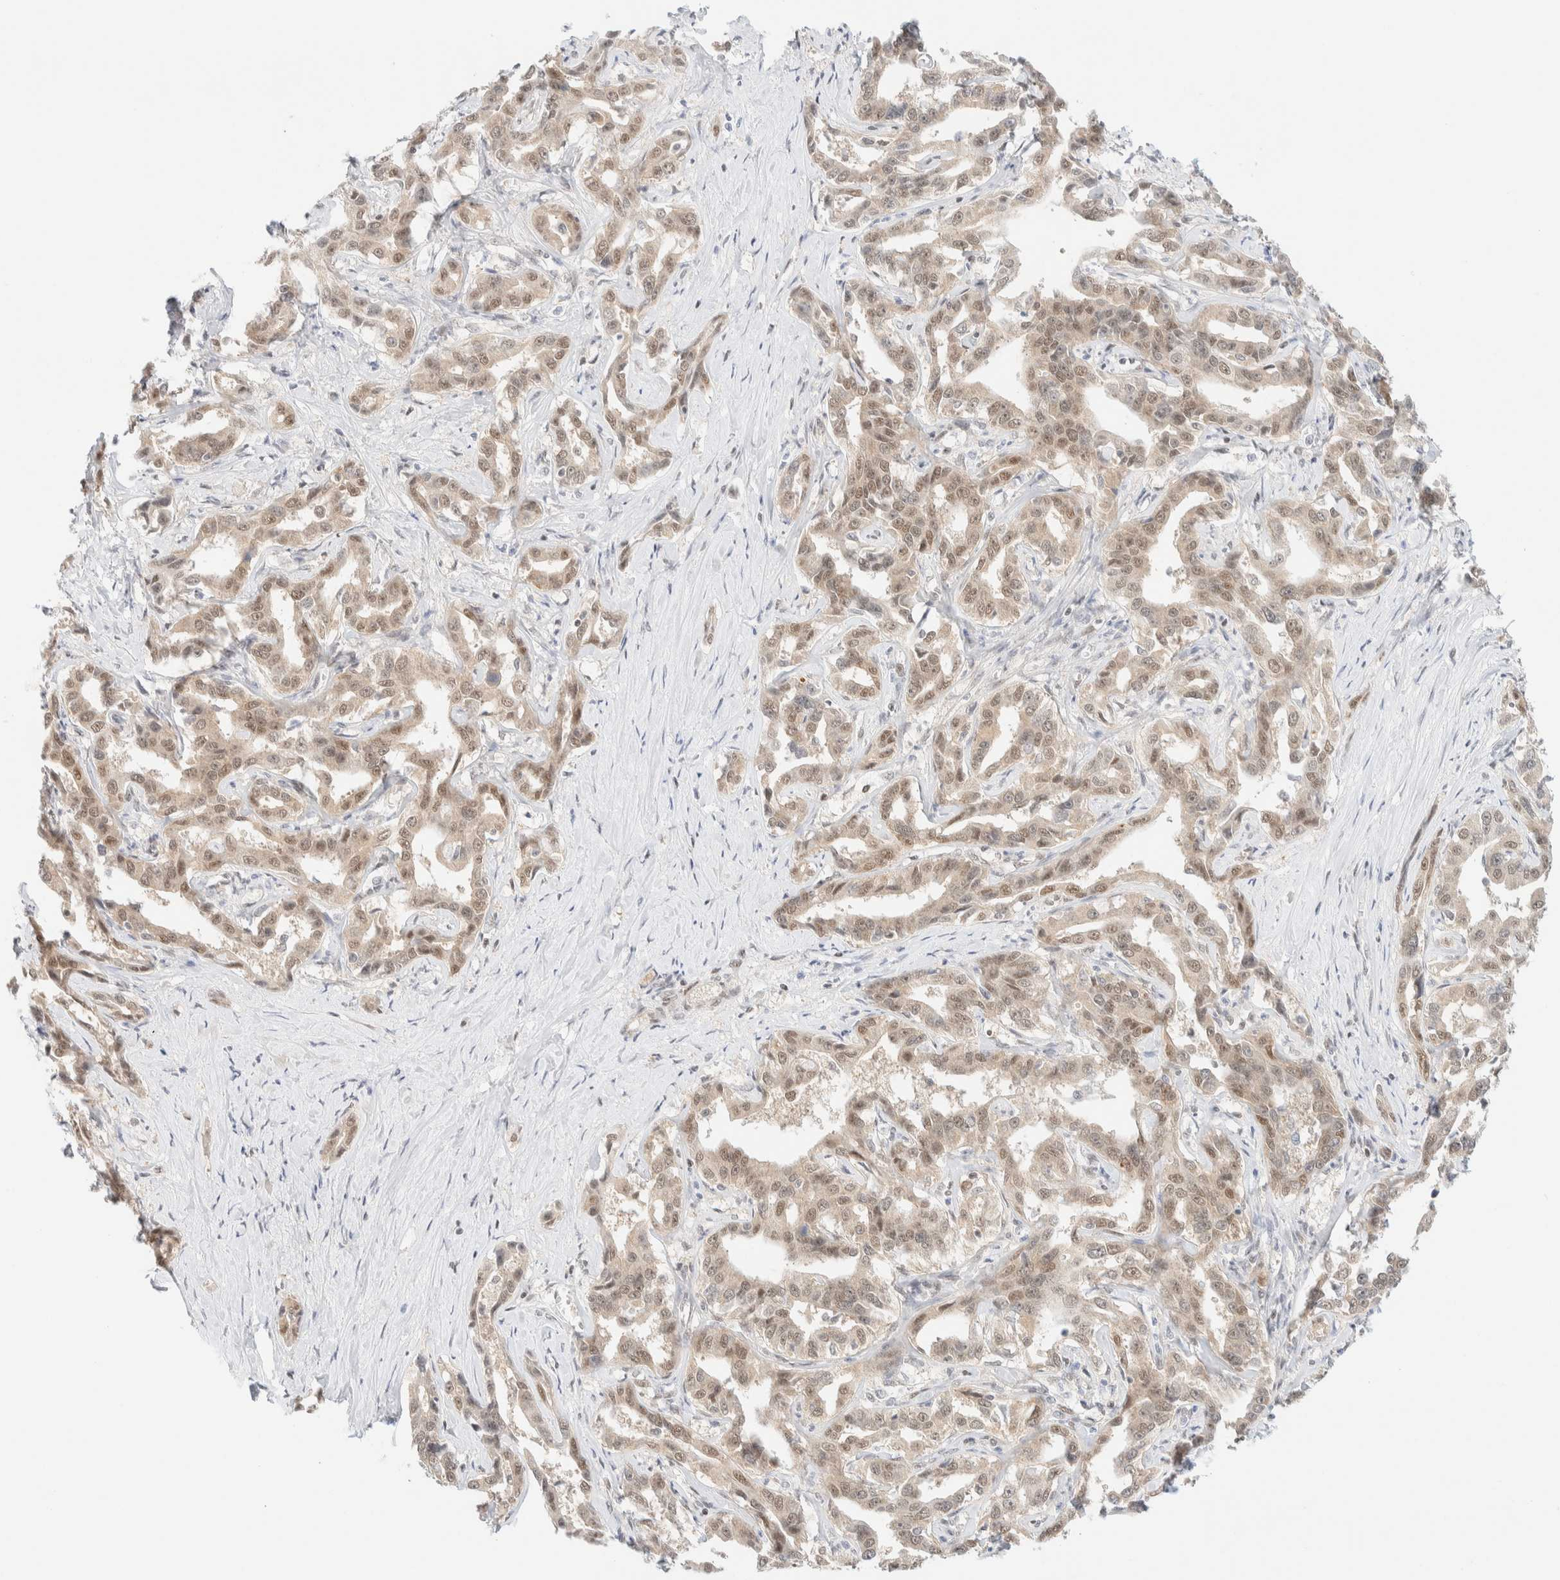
{"staining": {"intensity": "weak", "quantity": ">75%", "location": "cytoplasmic/membranous,nuclear"}, "tissue": "liver cancer", "cell_type": "Tumor cells", "image_type": "cancer", "snomed": [{"axis": "morphology", "description": "Cholangiocarcinoma"}, {"axis": "topography", "description": "Liver"}], "caption": "Immunohistochemistry (IHC) photomicrograph of cholangiocarcinoma (liver) stained for a protein (brown), which reveals low levels of weak cytoplasmic/membranous and nuclear expression in about >75% of tumor cells.", "gene": "PYGO2", "patient": {"sex": "male", "age": 59}}